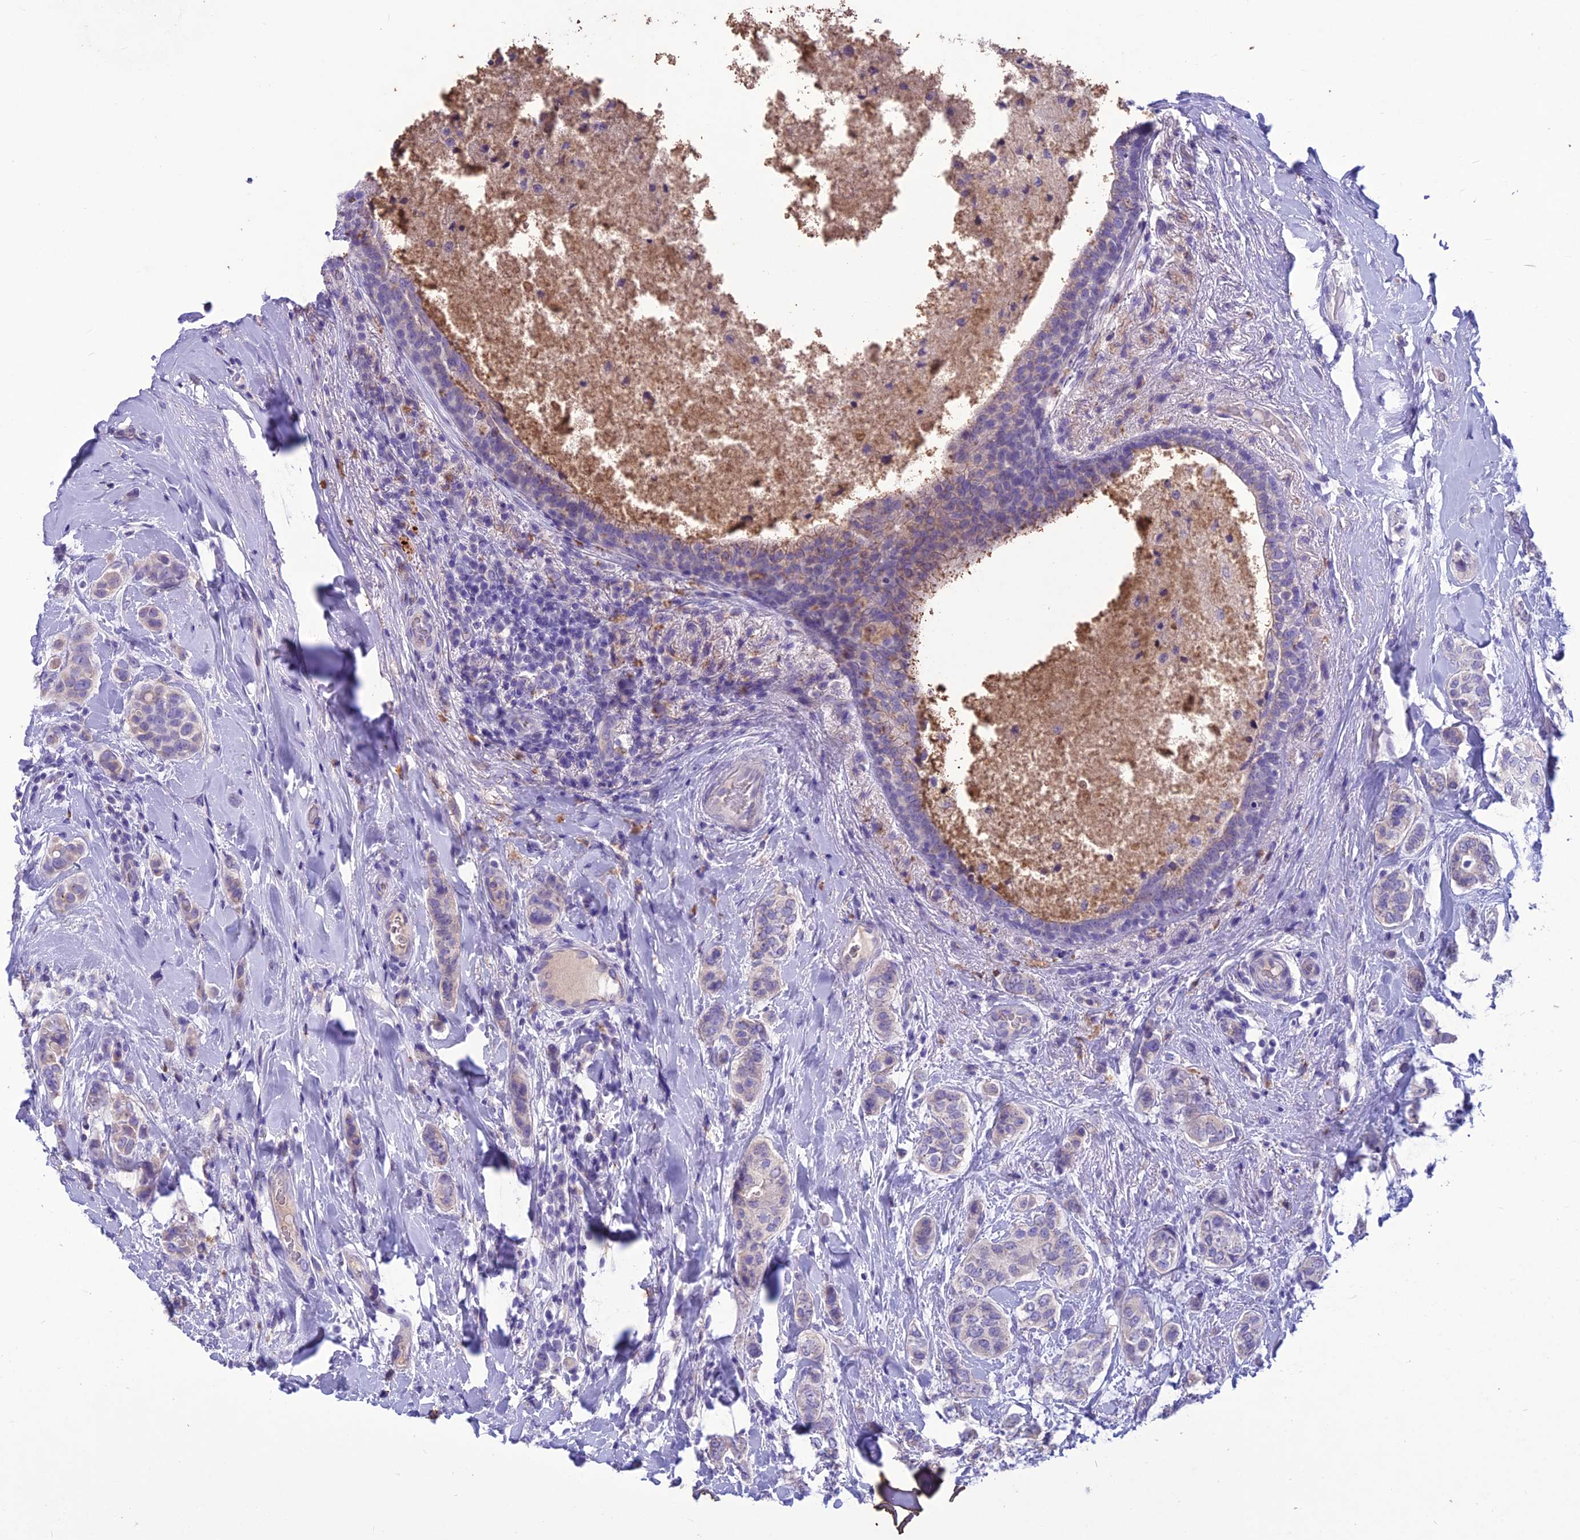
{"staining": {"intensity": "negative", "quantity": "none", "location": "none"}, "tissue": "breast cancer", "cell_type": "Tumor cells", "image_type": "cancer", "snomed": [{"axis": "morphology", "description": "Lobular carcinoma"}, {"axis": "topography", "description": "Breast"}], "caption": "There is no significant positivity in tumor cells of lobular carcinoma (breast).", "gene": "IFT172", "patient": {"sex": "female", "age": 51}}